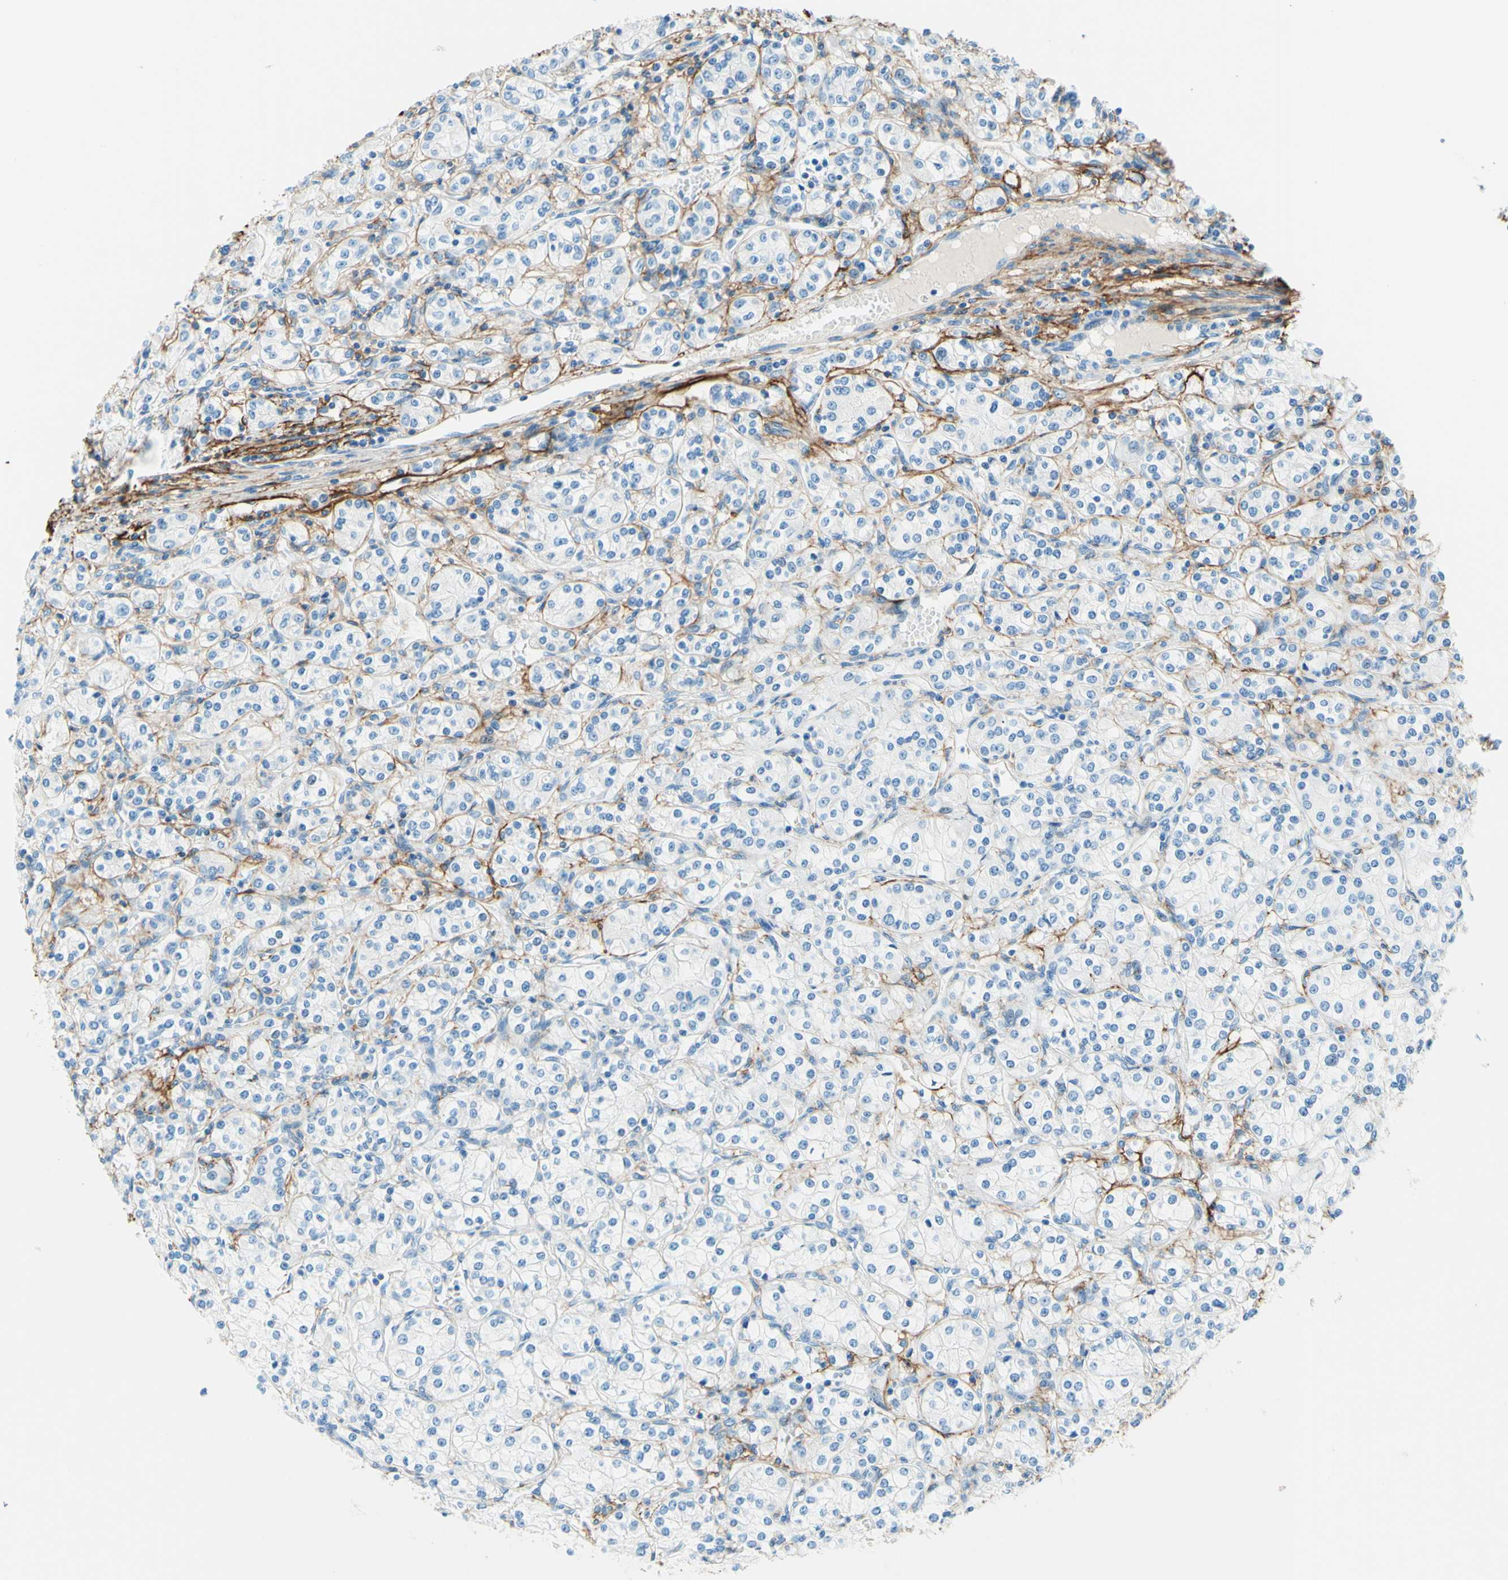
{"staining": {"intensity": "negative", "quantity": "none", "location": "none"}, "tissue": "renal cancer", "cell_type": "Tumor cells", "image_type": "cancer", "snomed": [{"axis": "morphology", "description": "Adenocarcinoma, NOS"}, {"axis": "topography", "description": "Kidney"}], "caption": "An immunohistochemistry histopathology image of renal cancer (adenocarcinoma) is shown. There is no staining in tumor cells of renal cancer (adenocarcinoma).", "gene": "MFAP5", "patient": {"sex": "male", "age": 77}}